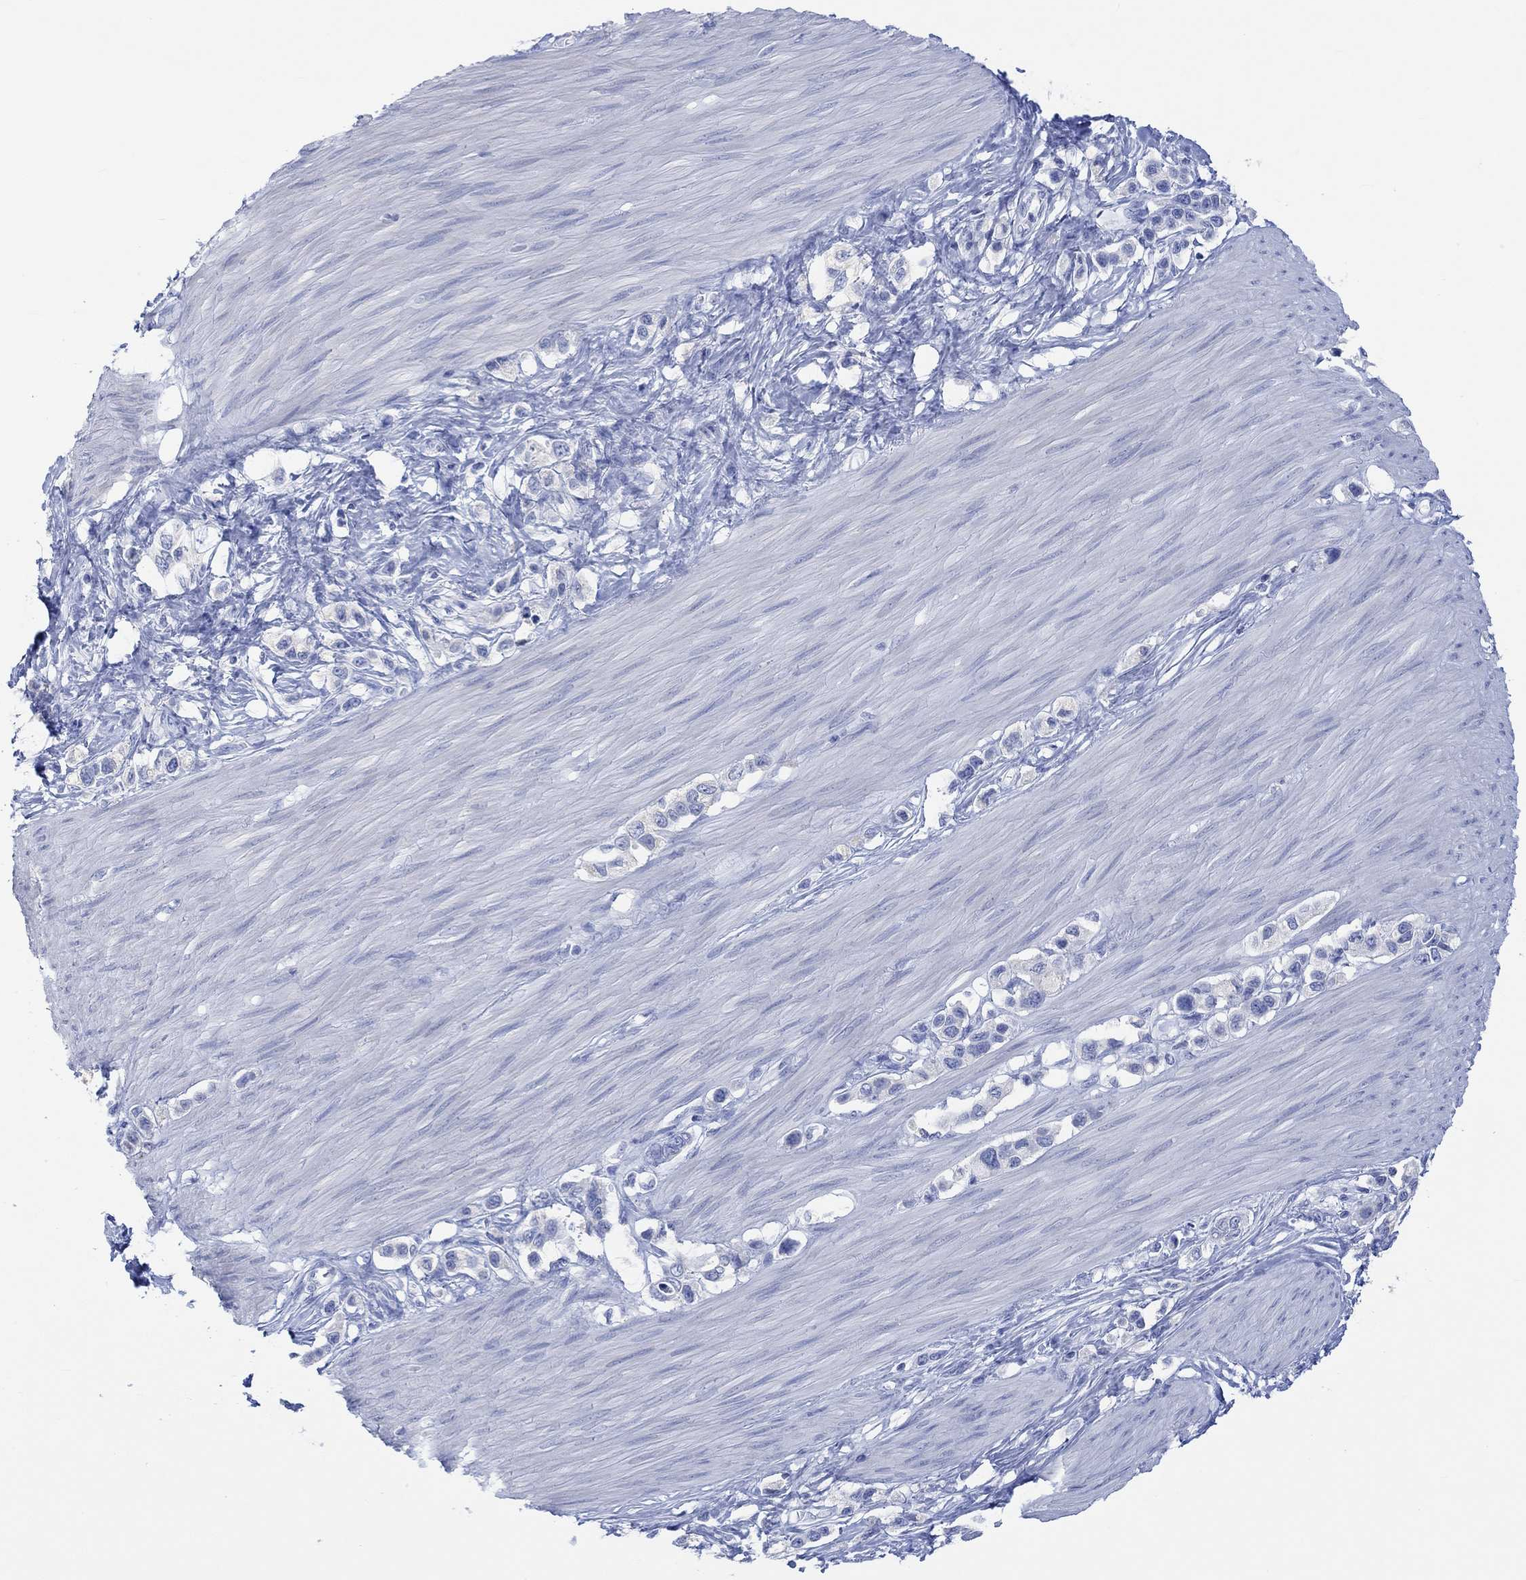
{"staining": {"intensity": "negative", "quantity": "none", "location": "none"}, "tissue": "stomach cancer", "cell_type": "Tumor cells", "image_type": "cancer", "snomed": [{"axis": "morphology", "description": "Normal tissue, NOS"}, {"axis": "morphology", "description": "Adenocarcinoma, NOS"}, {"axis": "morphology", "description": "Adenocarcinoma, High grade"}, {"axis": "topography", "description": "Stomach, upper"}, {"axis": "topography", "description": "Stomach"}], "caption": "Protein analysis of stomach cancer displays no significant expression in tumor cells.", "gene": "CALCA", "patient": {"sex": "female", "age": 65}}